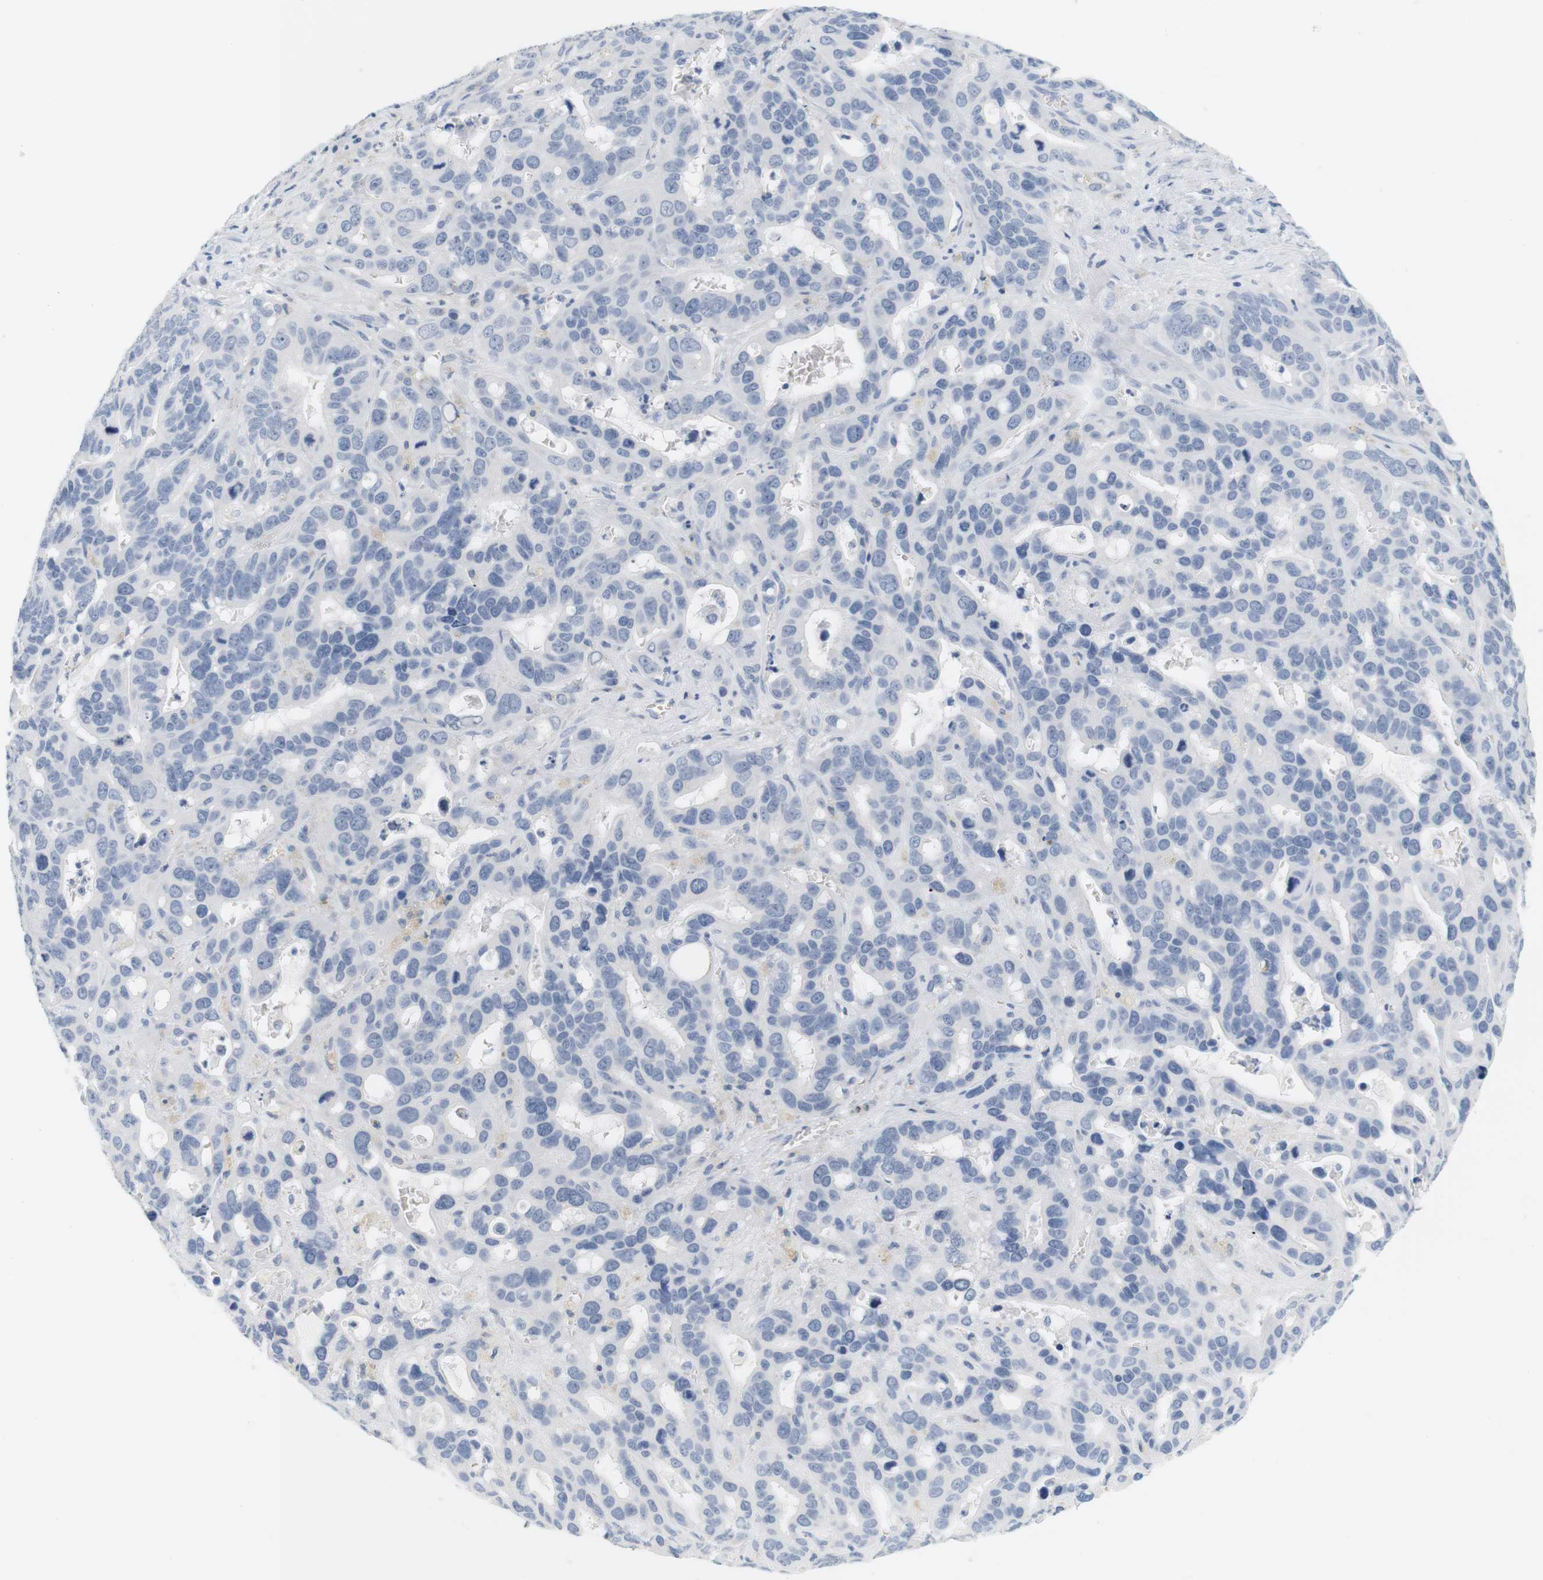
{"staining": {"intensity": "negative", "quantity": "none", "location": "none"}, "tissue": "liver cancer", "cell_type": "Tumor cells", "image_type": "cancer", "snomed": [{"axis": "morphology", "description": "Cholangiocarcinoma"}, {"axis": "topography", "description": "Liver"}], "caption": "Image shows no significant protein staining in tumor cells of liver cancer (cholangiocarcinoma).", "gene": "OPRM1", "patient": {"sex": "female", "age": 65}}